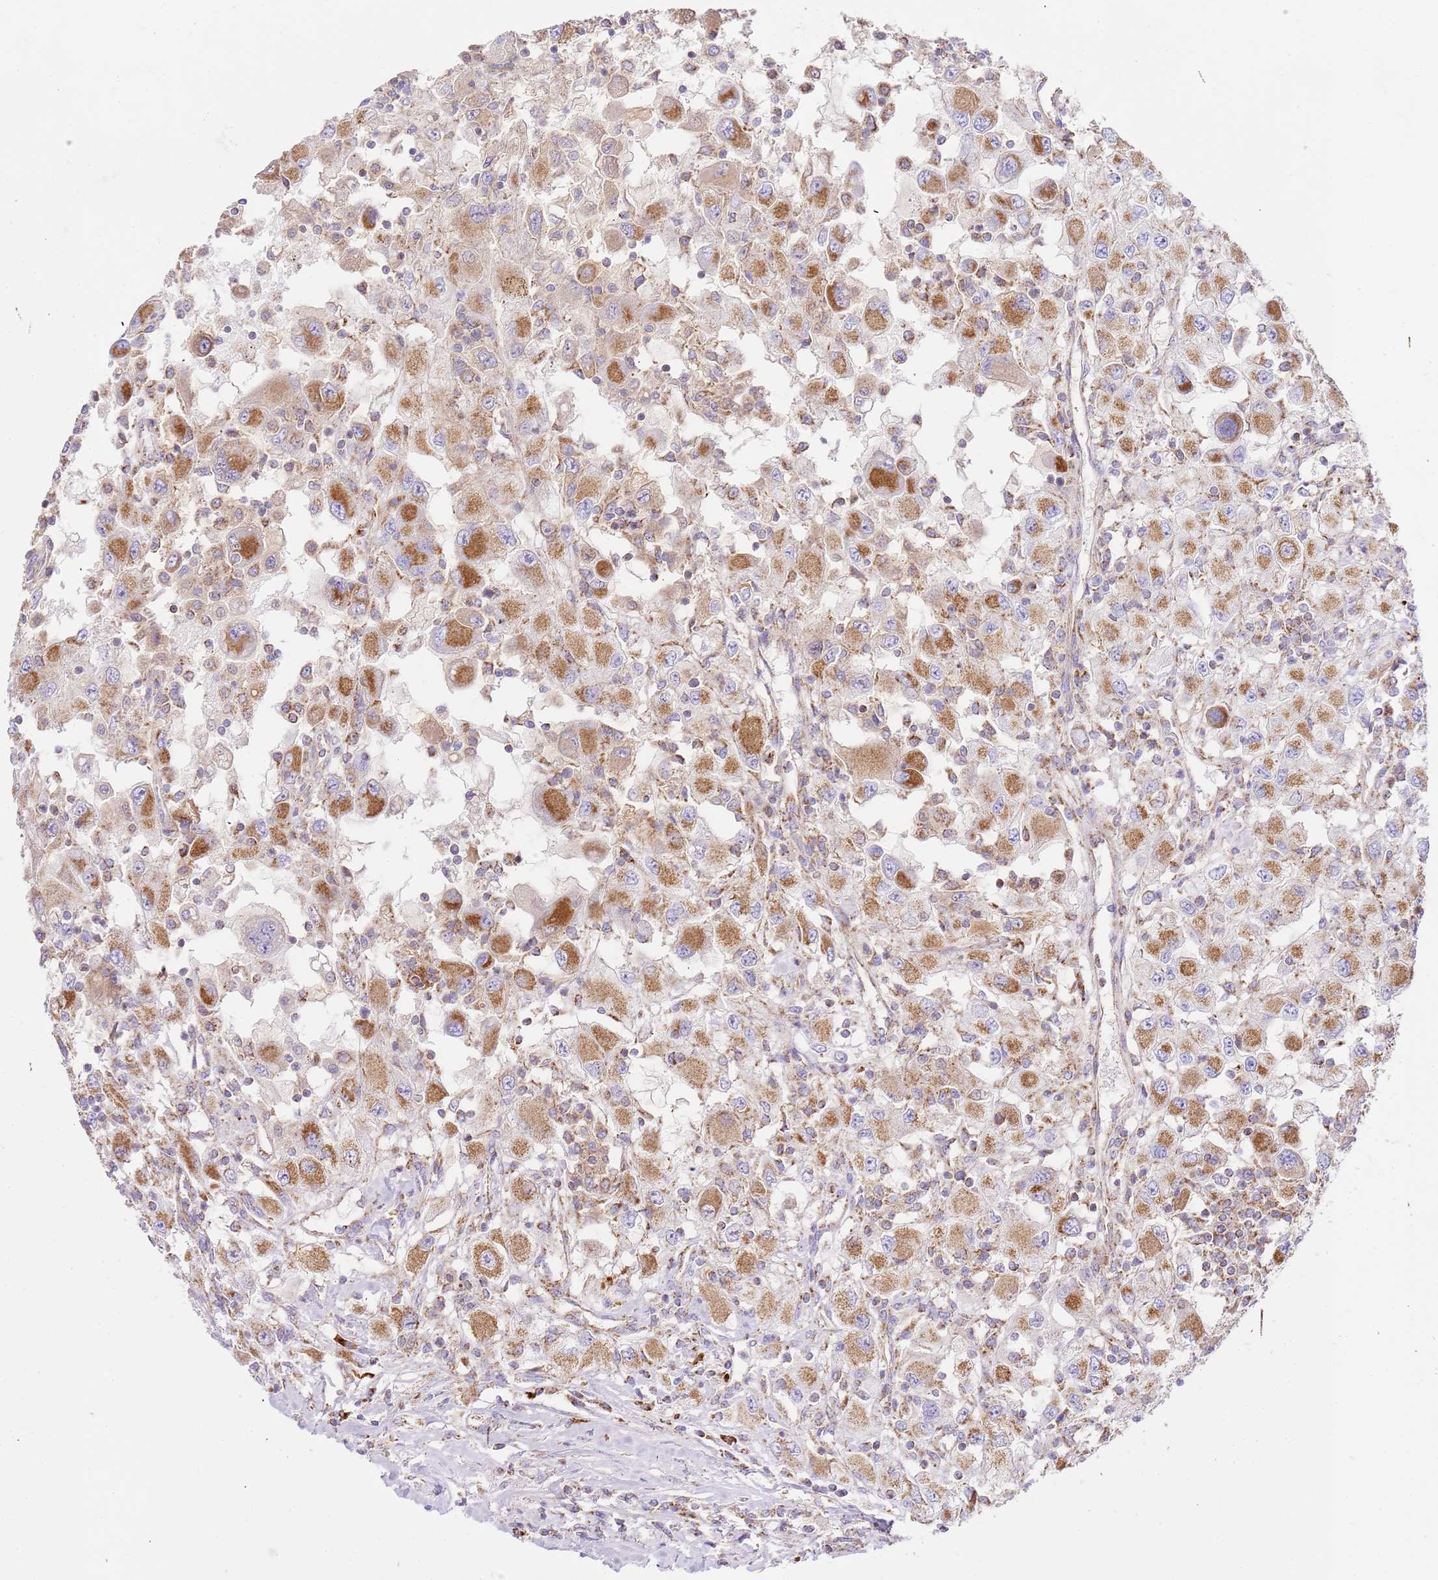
{"staining": {"intensity": "strong", "quantity": ">75%", "location": "cytoplasmic/membranous"}, "tissue": "renal cancer", "cell_type": "Tumor cells", "image_type": "cancer", "snomed": [{"axis": "morphology", "description": "Adenocarcinoma, NOS"}, {"axis": "topography", "description": "Kidney"}], "caption": "Renal cancer stained with IHC reveals strong cytoplasmic/membranous positivity in about >75% of tumor cells.", "gene": "ZBTB39", "patient": {"sex": "female", "age": 67}}